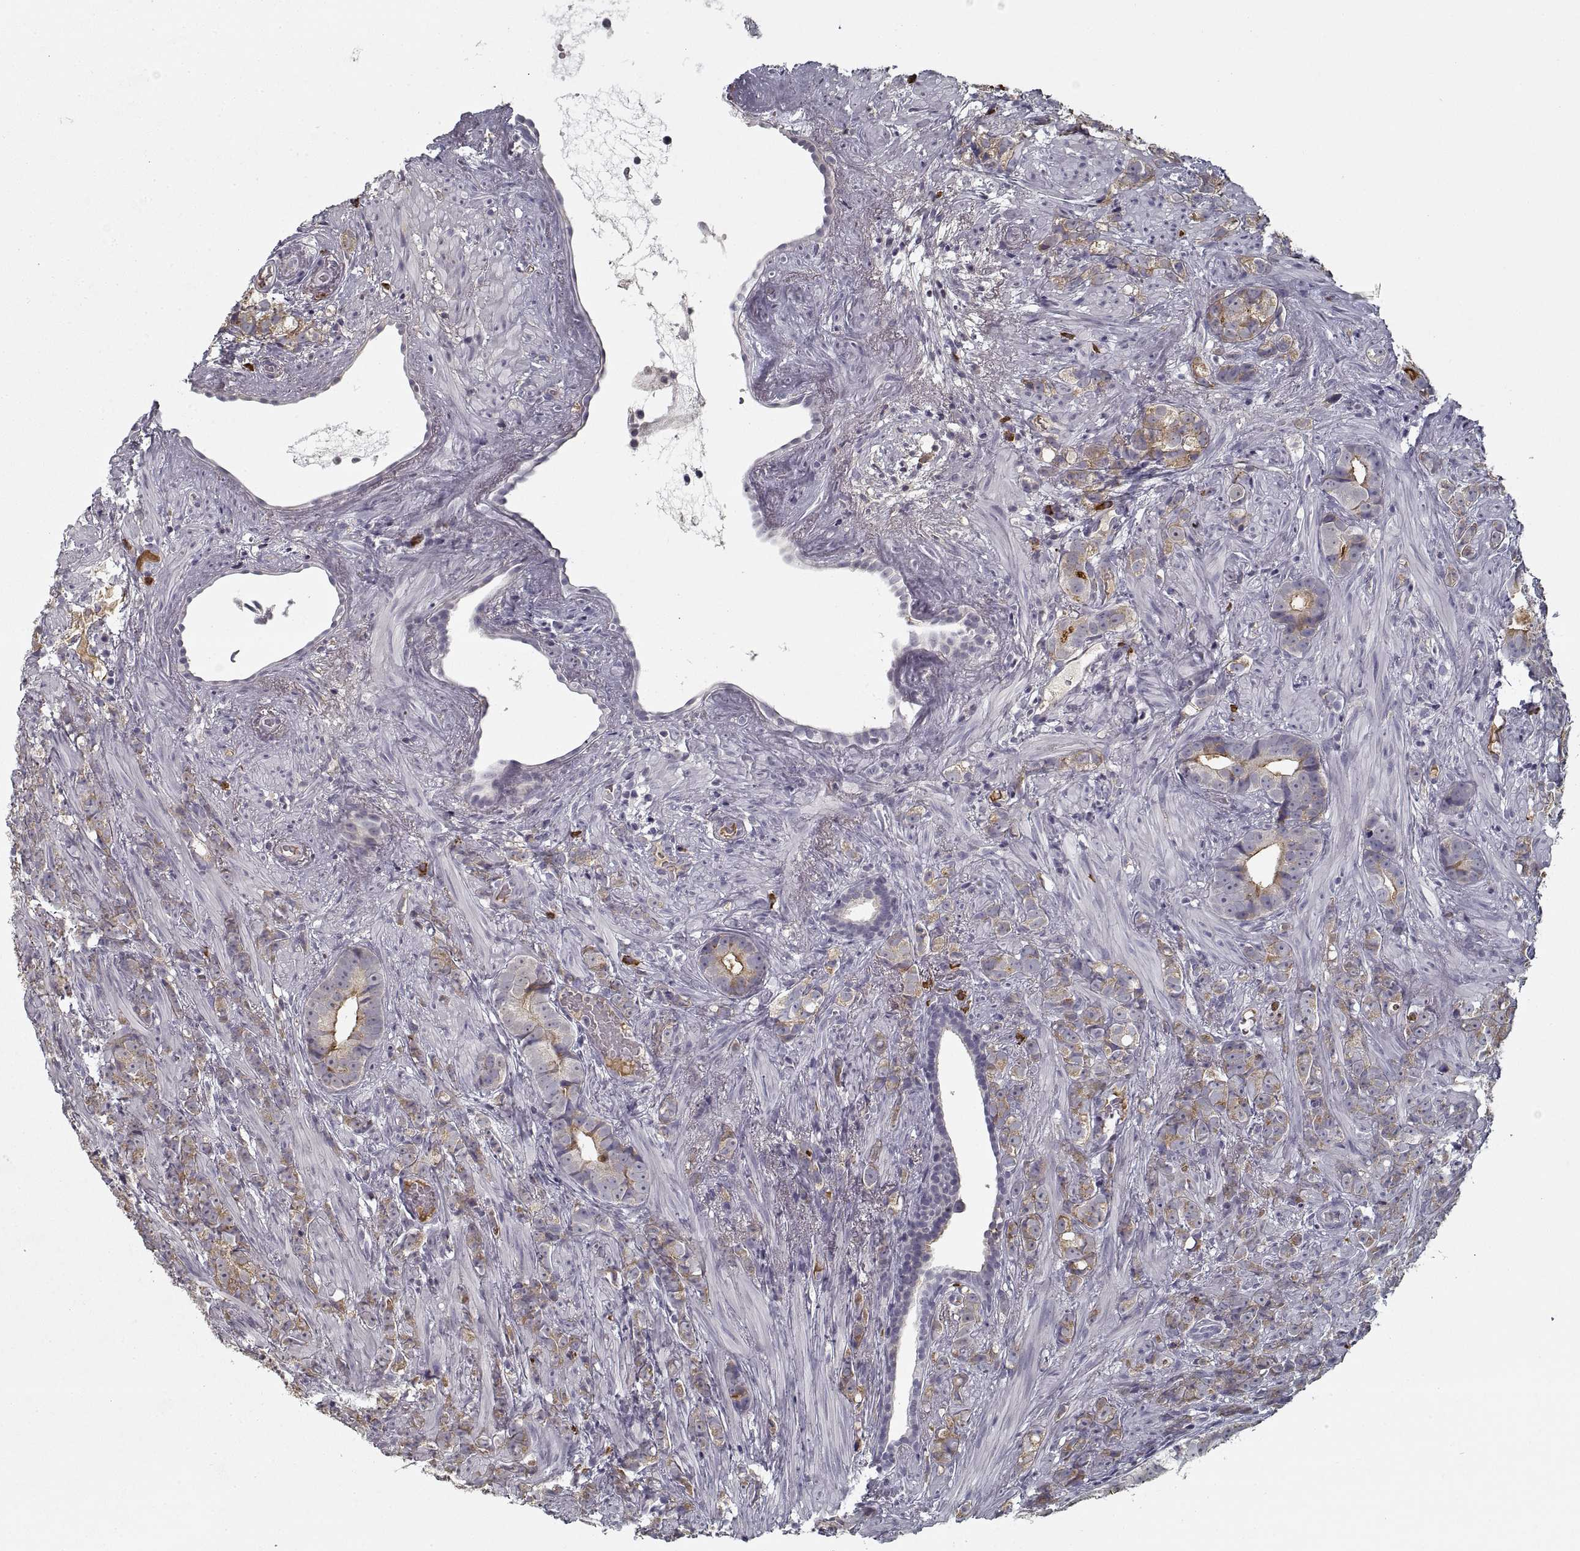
{"staining": {"intensity": "moderate", "quantity": ">75%", "location": "cytoplasmic/membranous"}, "tissue": "prostate cancer", "cell_type": "Tumor cells", "image_type": "cancer", "snomed": [{"axis": "morphology", "description": "Adenocarcinoma, High grade"}, {"axis": "topography", "description": "Prostate"}], "caption": "Human prostate cancer stained for a protein (brown) reveals moderate cytoplasmic/membranous positive expression in approximately >75% of tumor cells.", "gene": "GAD2", "patient": {"sex": "male", "age": 81}}